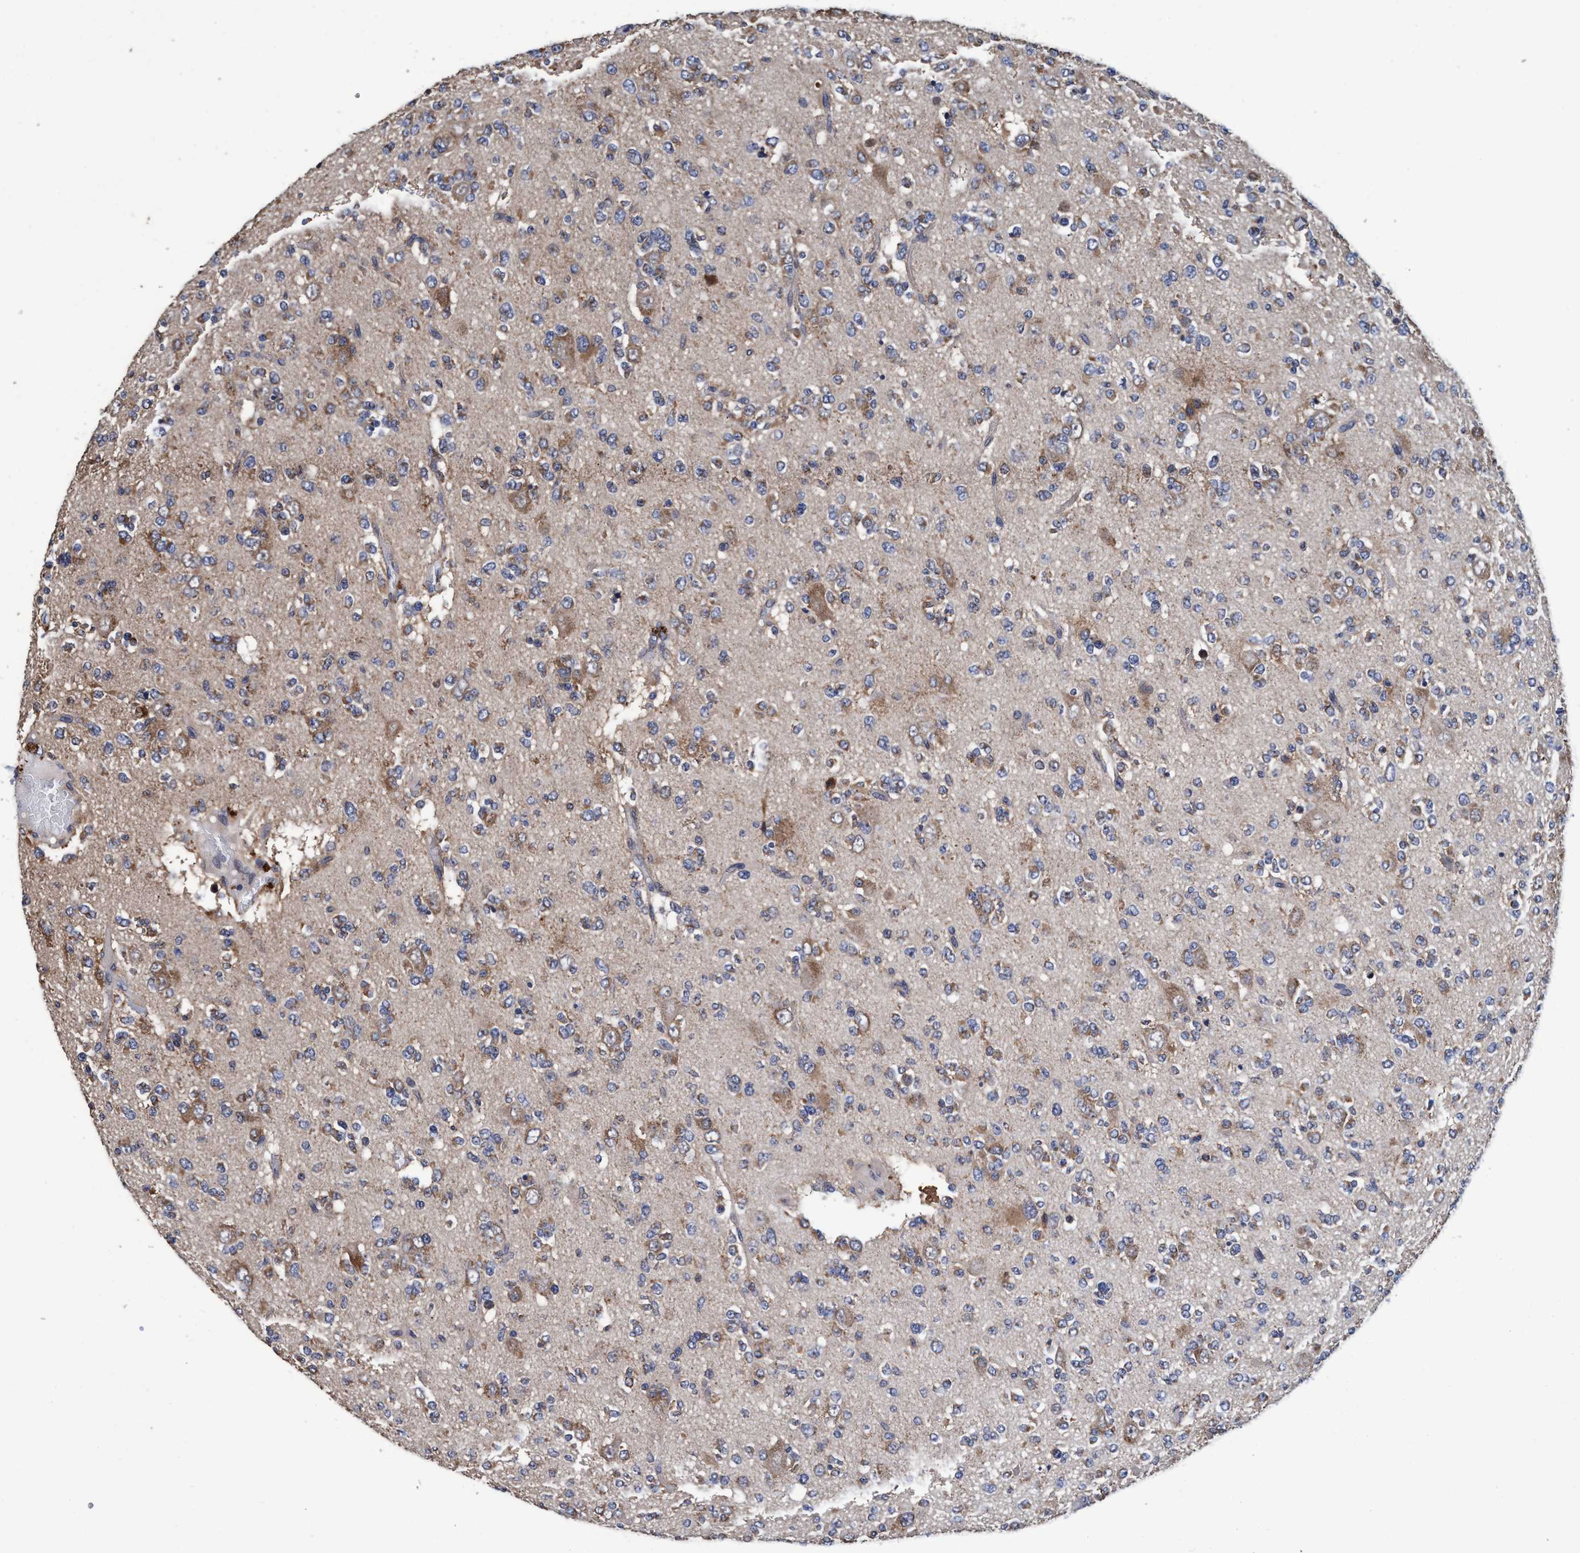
{"staining": {"intensity": "moderate", "quantity": "<25%", "location": "cytoplasmic/membranous"}, "tissue": "glioma", "cell_type": "Tumor cells", "image_type": "cancer", "snomed": [{"axis": "morphology", "description": "Glioma, malignant, Low grade"}, {"axis": "topography", "description": "Brain"}], "caption": "Immunohistochemical staining of malignant glioma (low-grade) exhibits moderate cytoplasmic/membranous protein positivity in approximately <25% of tumor cells.", "gene": "CALCOCO2", "patient": {"sex": "male", "age": 38}}